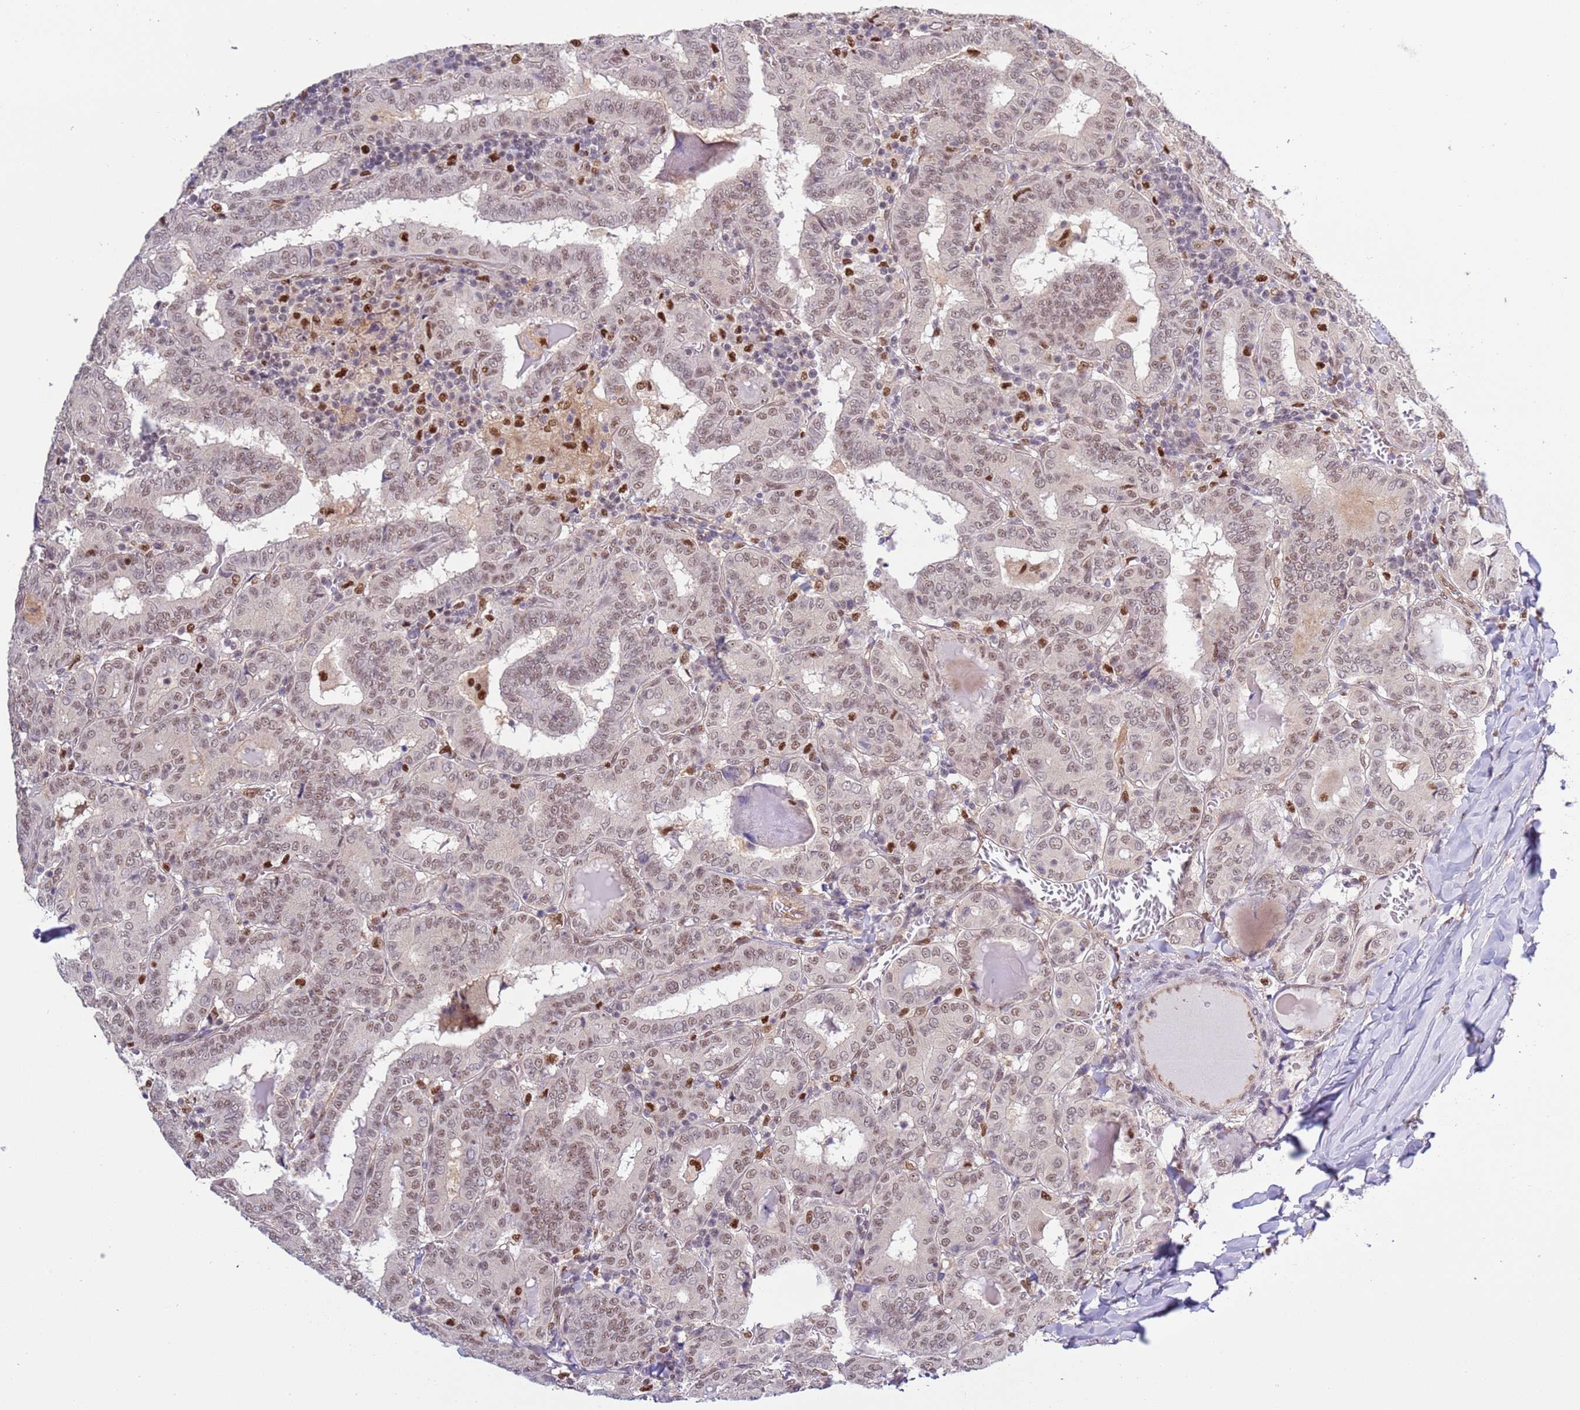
{"staining": {"intensity": "moderate", "quantity": ">75%", "location": "nuclear"}, "tissue": "thyroid cancer", "cell_type": "Tumor cells", "image_type": "cancer", "snomed": [{"axis": "morphology", "description": "Papillary adenocarcinoma, NOS"}, {"axis": "topography", "description": "Thyroid gland"}], "caption": "Immunohistochemistry of papillary adenocarcinoma (thyroid) demonstrates medium levels of moderate nuclear positivity in about >75% of tumor cells.", "gene": "PRPF6", "patient": {"sex": "female", "age": 72}}